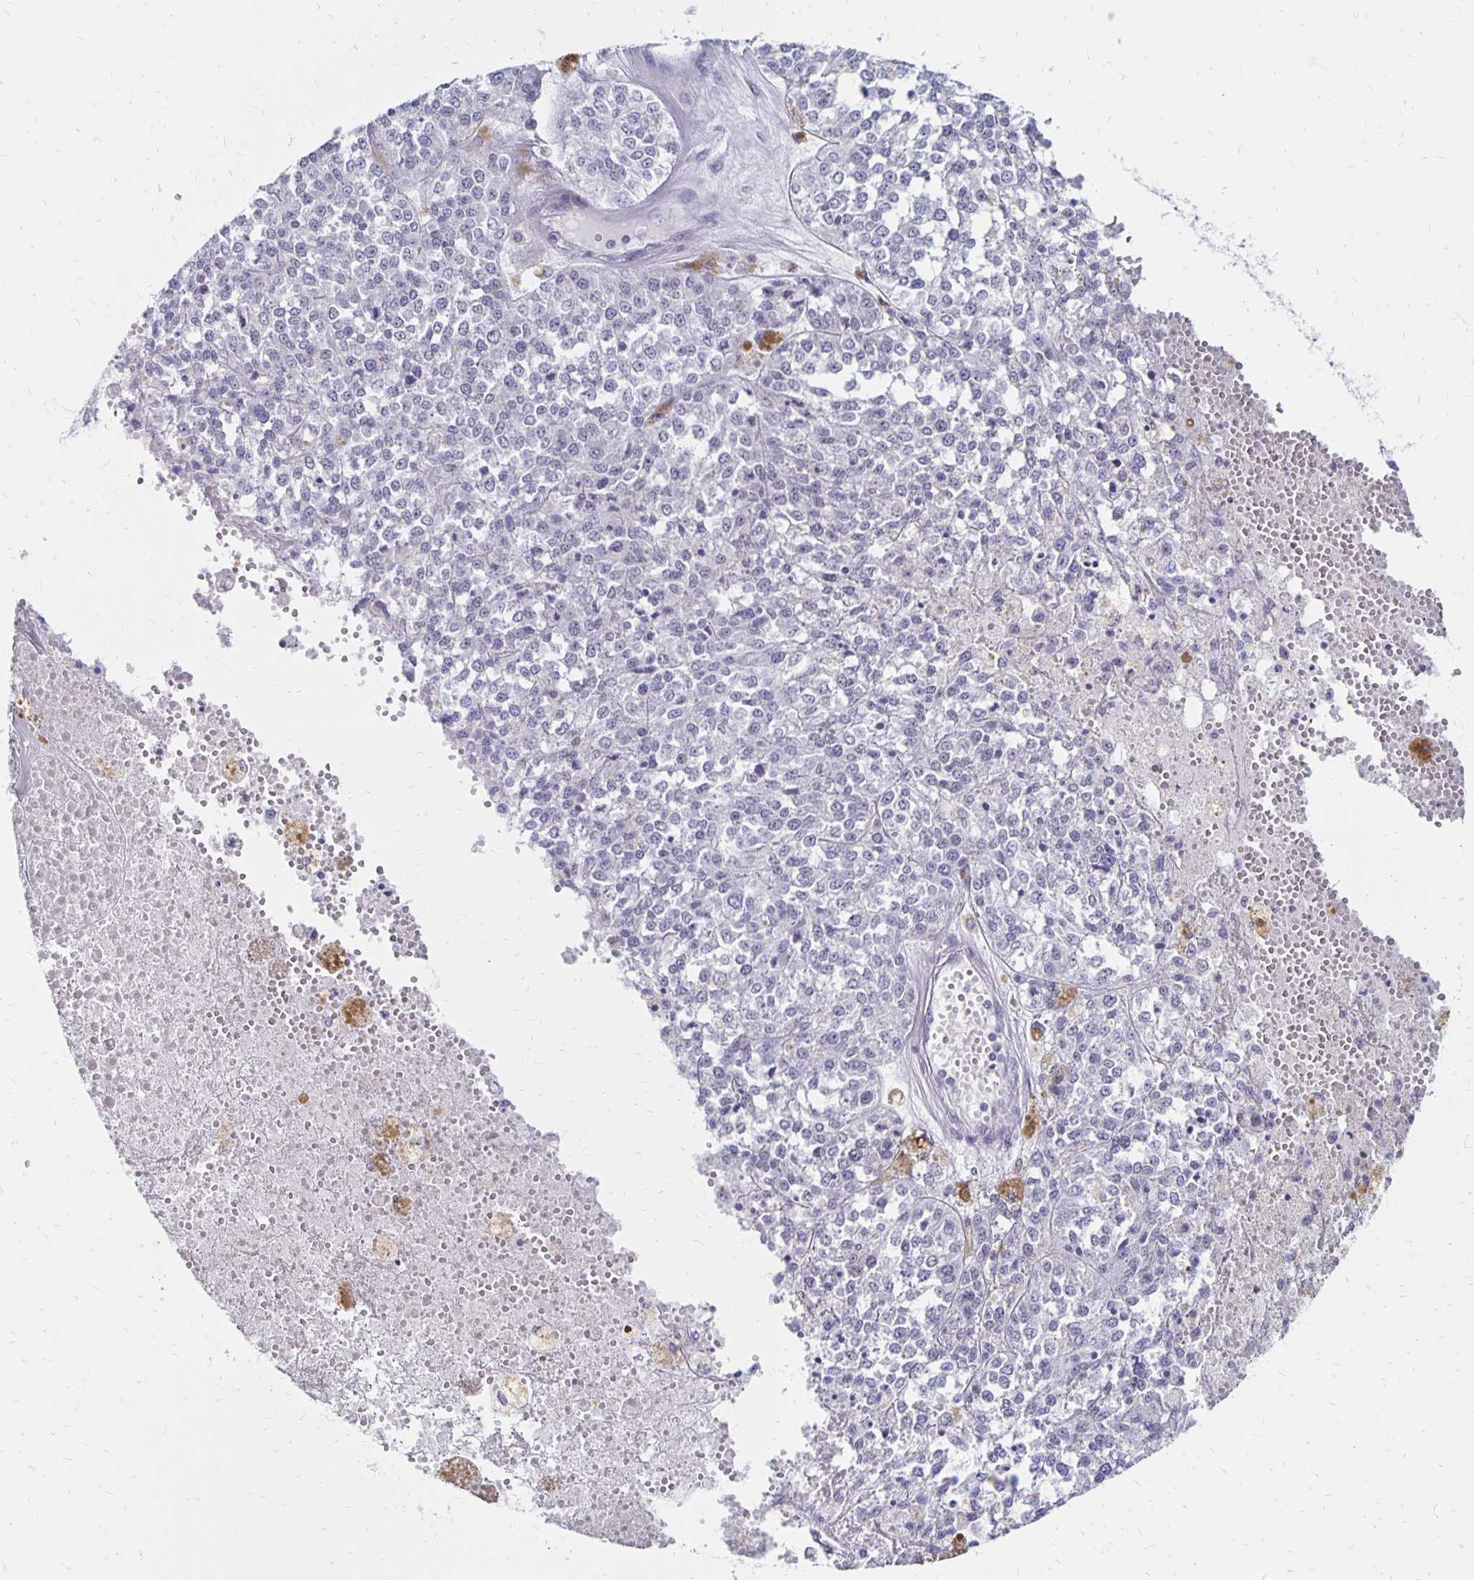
{"staining": {"intensity": "negative", "quantity": "none", "location": "none"}, "tissue": "melanoma", "cell_type": "Tumor cells", "image_type": "cancer", "snomed": [{"axis": "morphology", "description": "Malignant melanoma, Metastatic site"}, {"axis": "topography", "description": "Lymph node"}], "caption": "This is a image of immunohistochemistry (IHC) staining of melanoma, which shows no positivity in tumor cells.", "gene": "SYT2", "patient": {"sex": "female", "age": 64}}